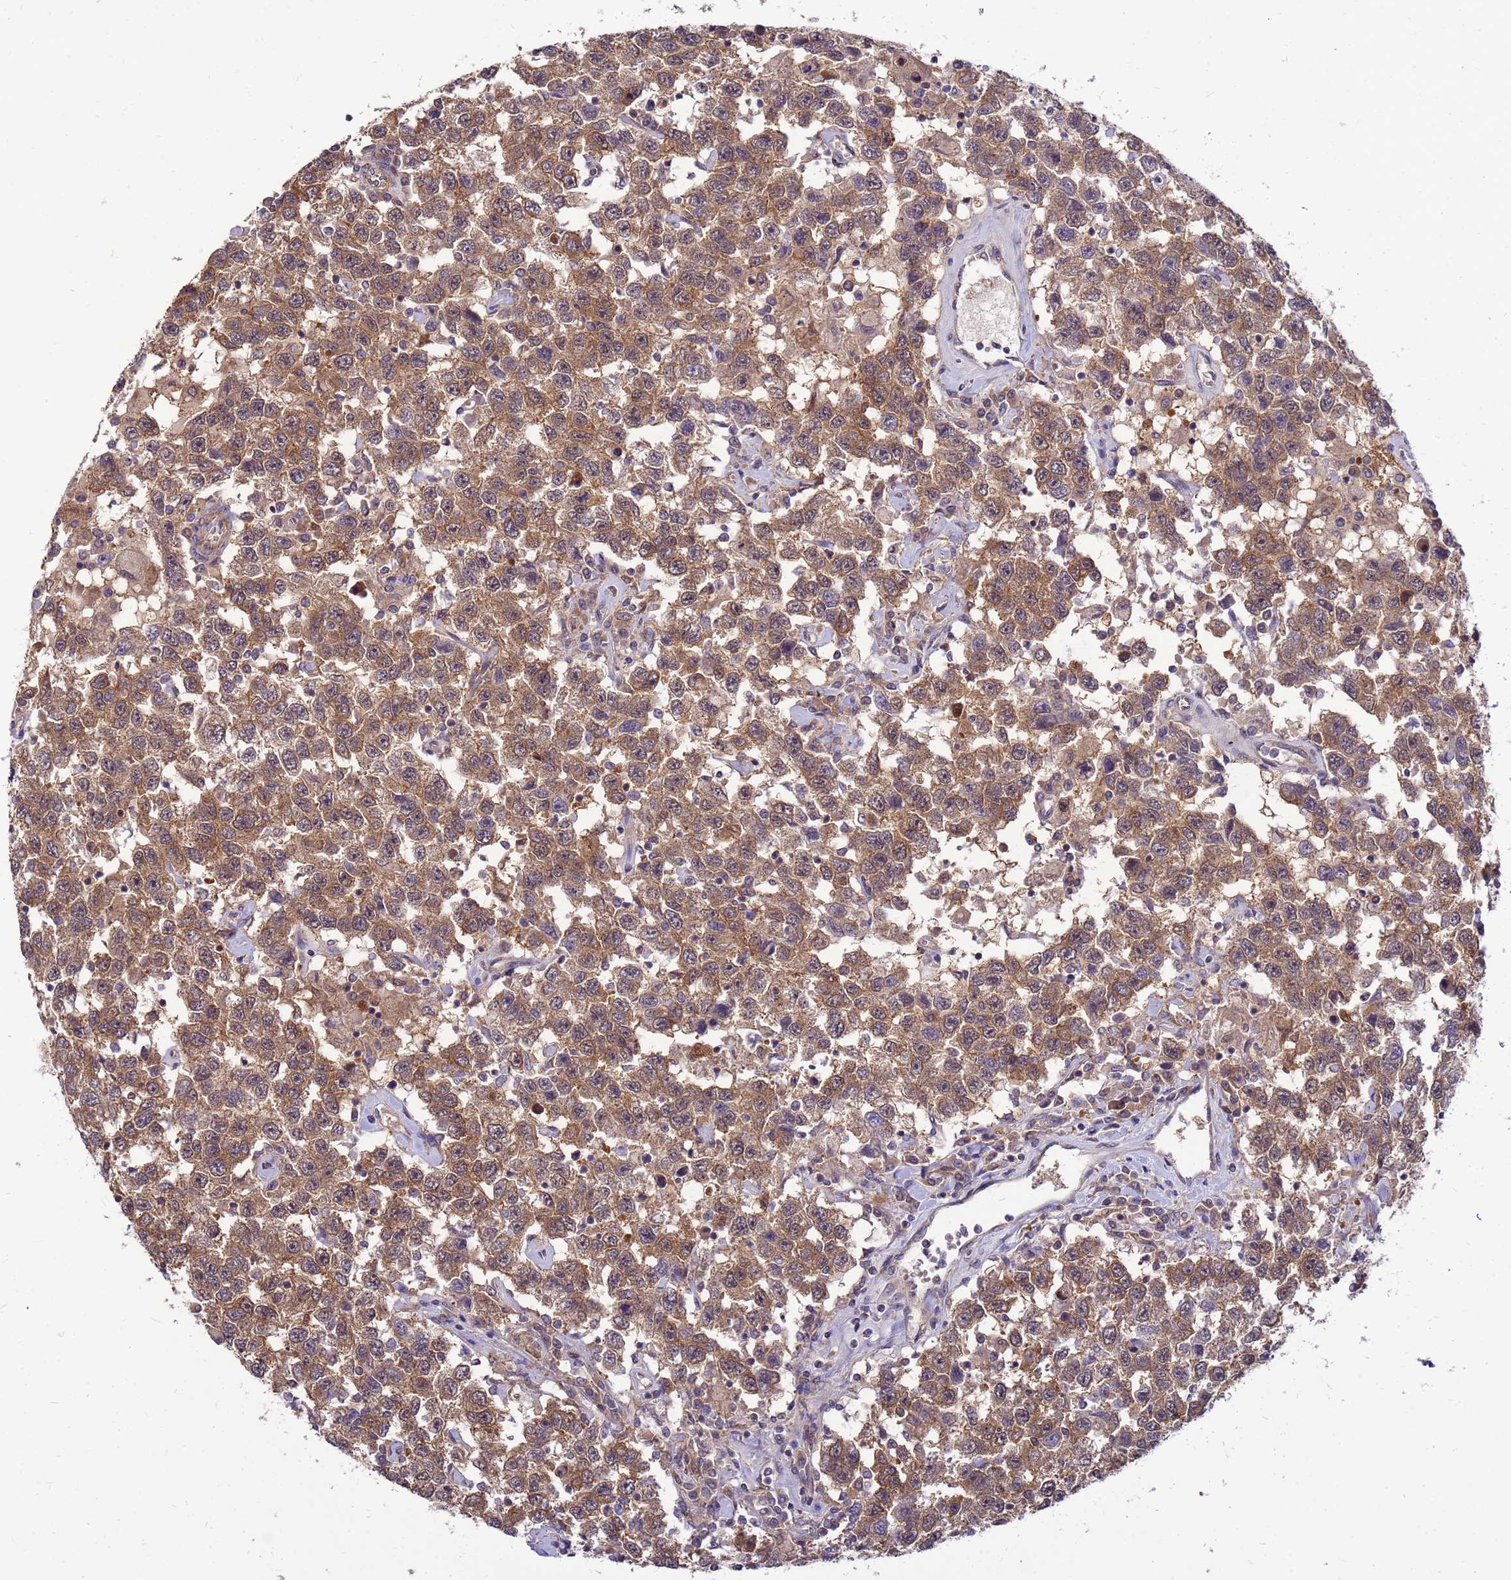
{"staining": {"intensity": "moderate", "quantity": ">75%", "location": "cytoplasmic/membranous"}, "tissue": "testis cancer", "cell_type": "Tumor cells", "image_type": "cancer", "snomed": [{"axis": "morphology", "description": "Seminoma, NOS"}, {"axis": "topography", "description": "Testis"}], "caption": "Immunohistochemical staining of human seminoma (testis) reveals medium levels of moderate cytoplasmic/membranous expression in approximately >75% of tumor cells.", "gene": "ENOPH1", "patient": {"sex": "male", "age": 41}}